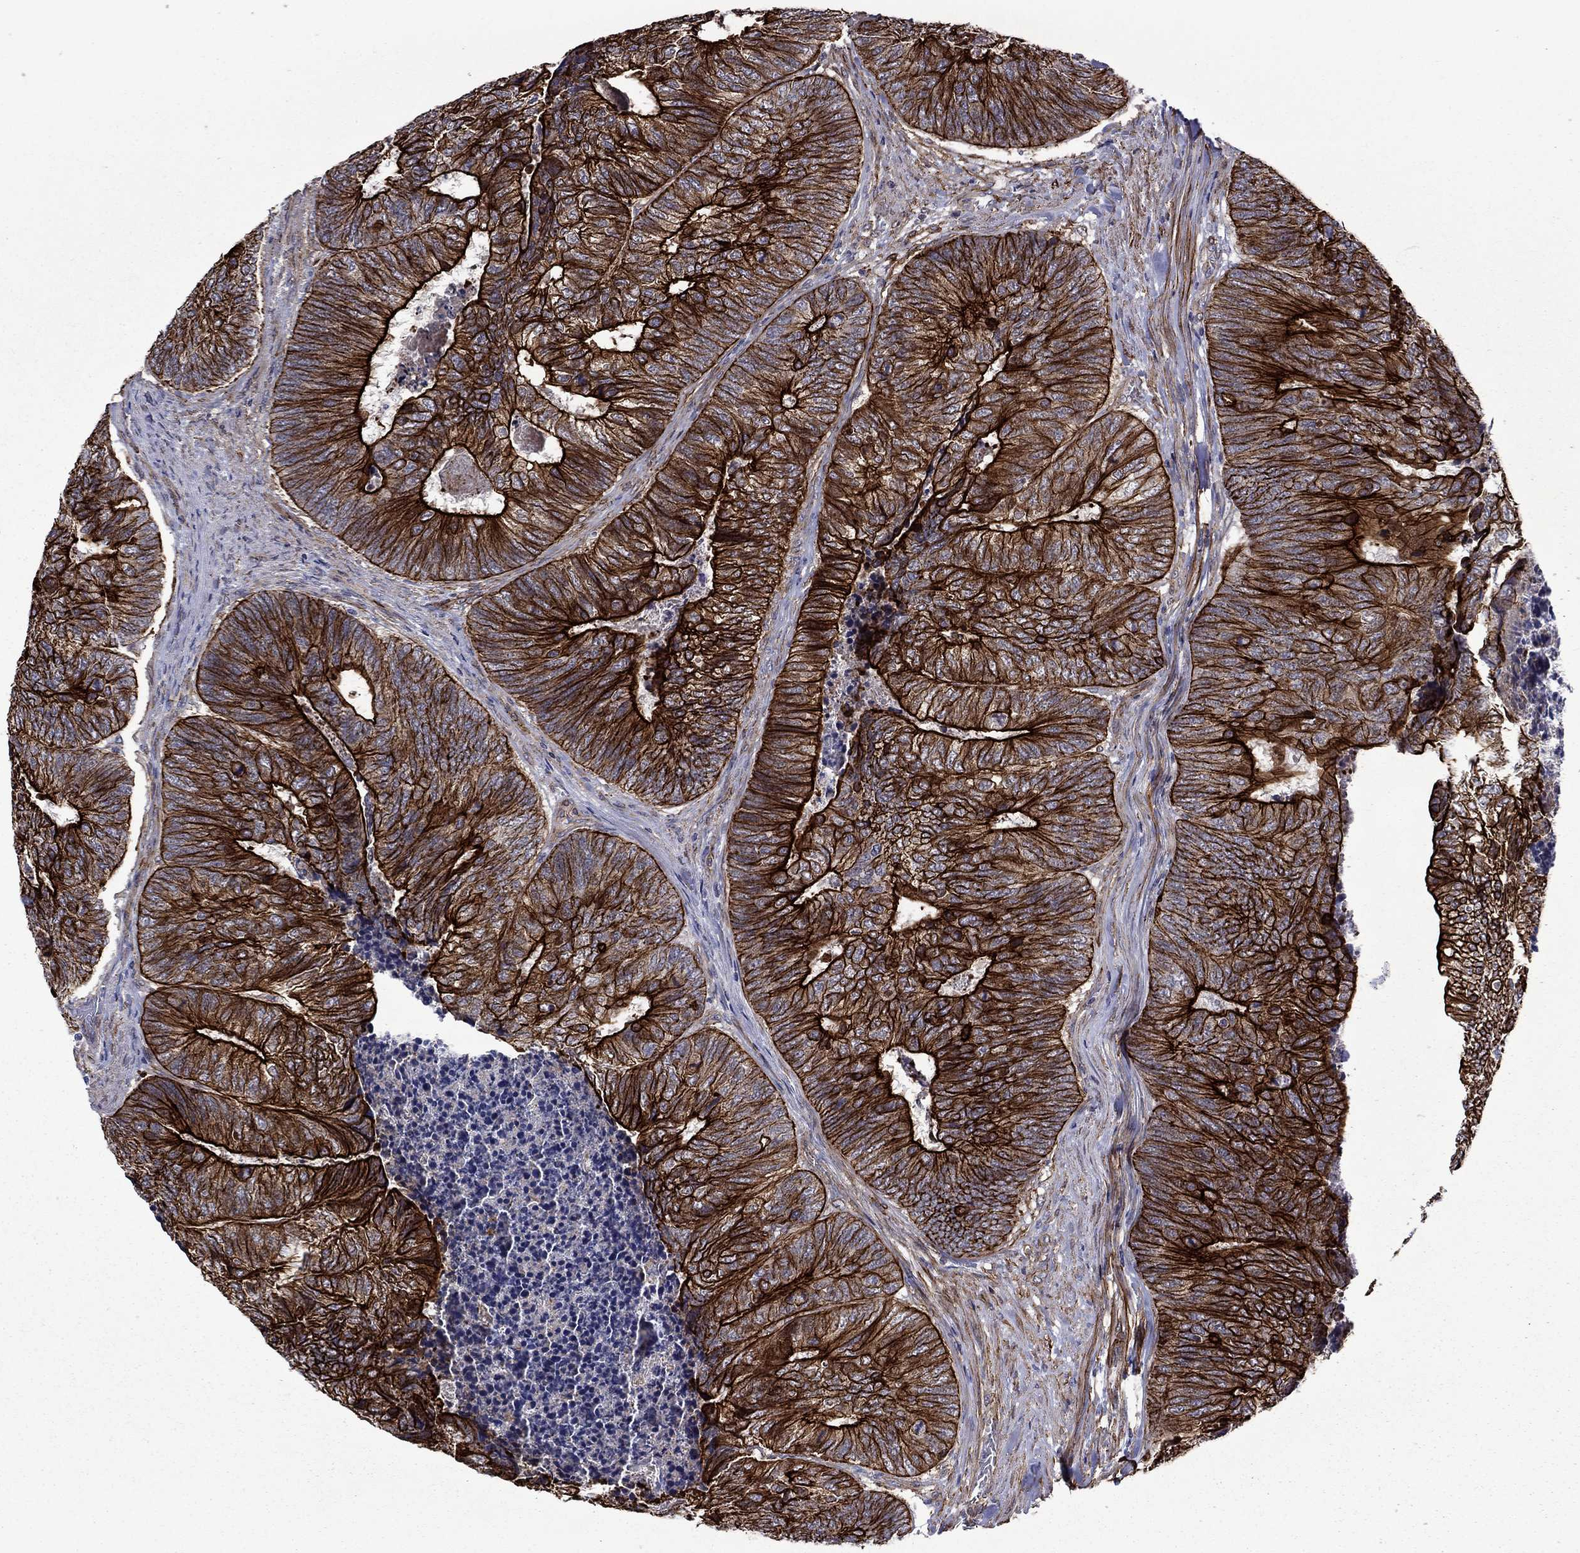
{"staining": {"intensity": "strong", "quantity": ">75%", "location": "cytoplasmic/membranous"}, "tissue": "colorectal cancer", "cell_type": "Tumor cells", "image_type": "cancer", "snomed": [{"axis": "morphology", "description": "Adenocarcinoma, NOS"}, {"axis": "topography", "description": "Colon"}], "caption": "This is a photomicrograph of immunohistochemistry staining of colorectal adenocarcinoma, which shows strong staining in the cytoplasmic/membranous of tumor cells.", "gene": "LMO7", "patient": {"sex": "female", "age": 67}}